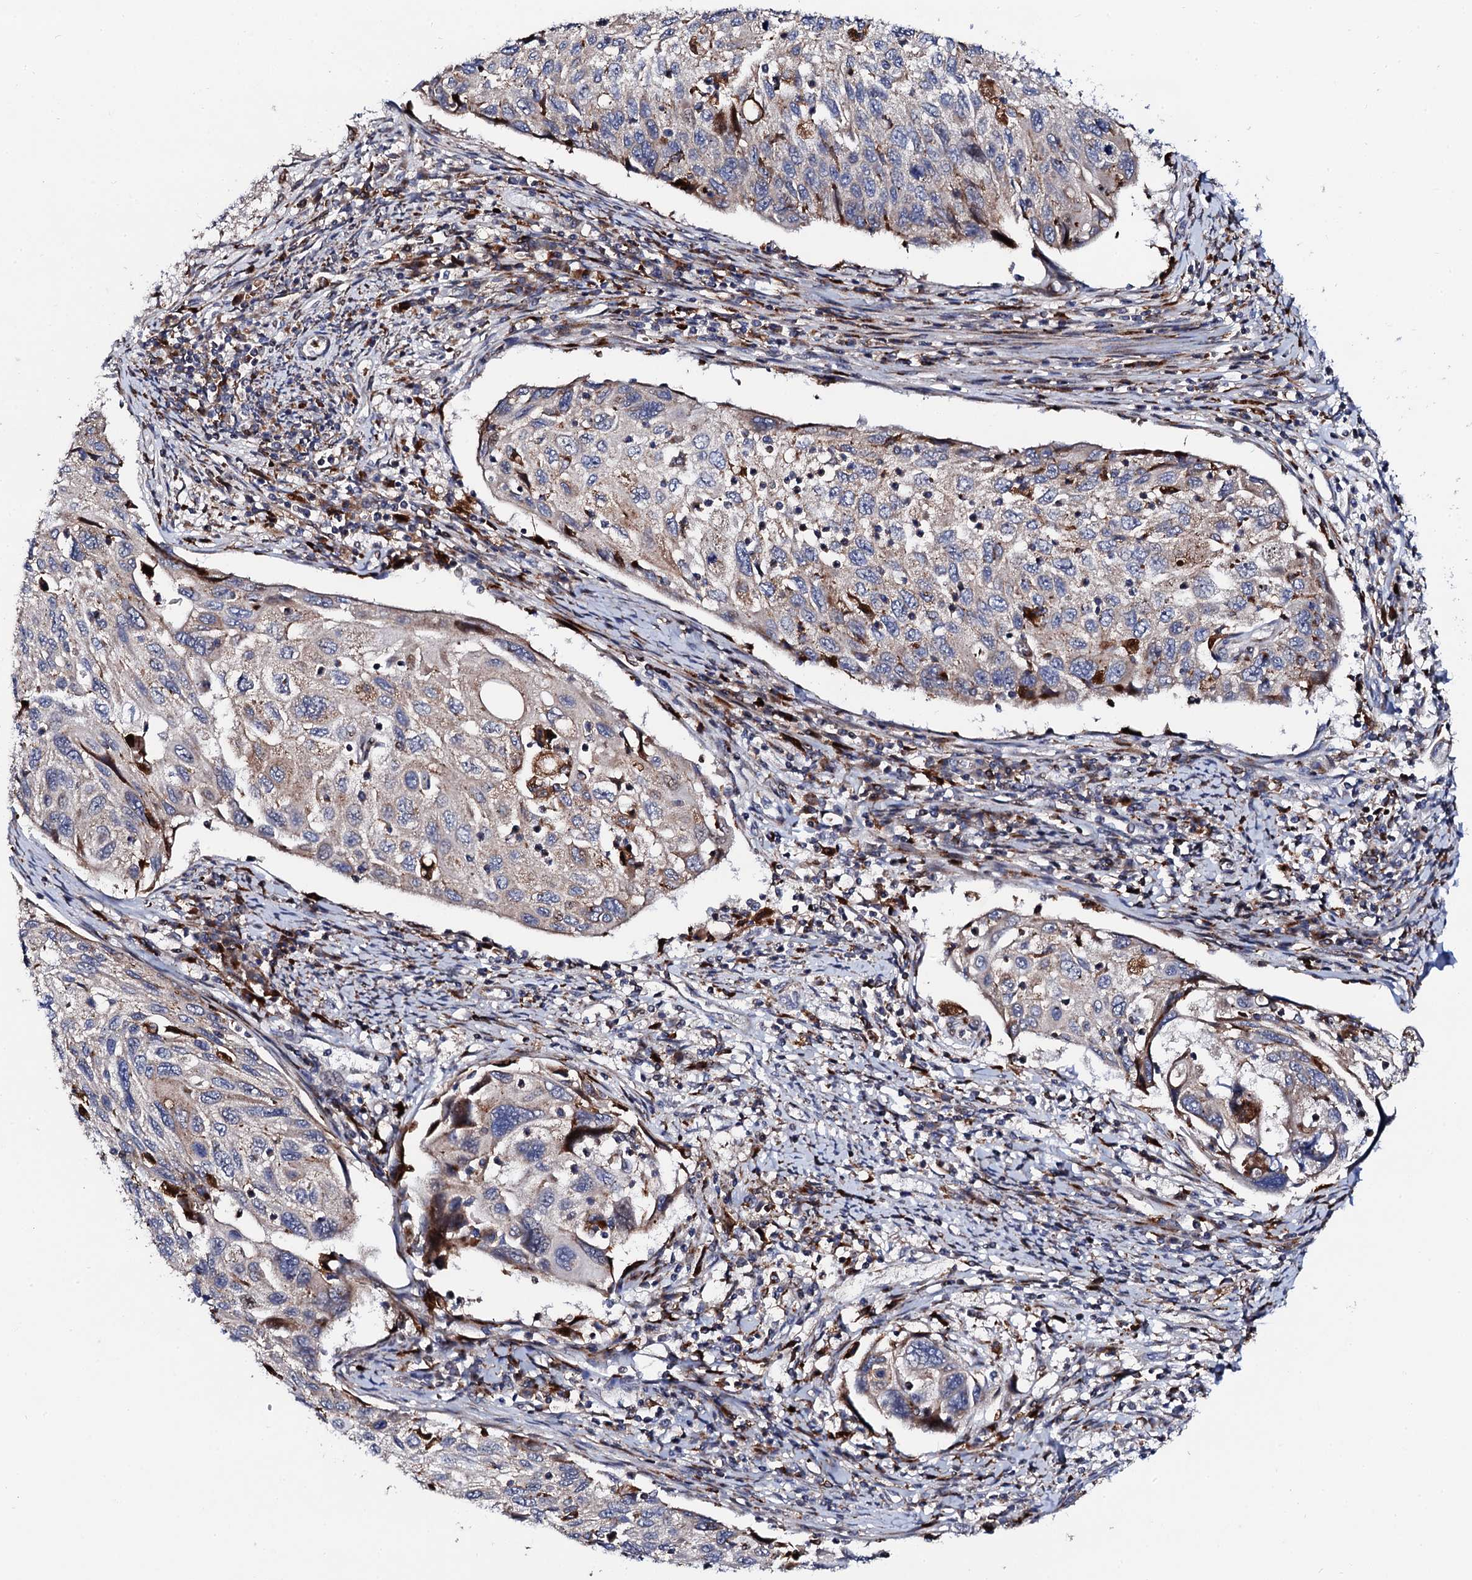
{"staining": {"intensity": "weak", "quantity": "<25%", "location": "cytoplasmic/membranous"}, "tissue": "cervical cancer", "cell_type": "Tumor cells", "image_type": "cancer", "snomed": [{"axis": "morphology", "description": "Squamous cell carcinoma, NOS"}, {"axis": "topography", "description": "Cervix"}], "caption": "Cervical squamous cell carcinoma was stained to show a protein in brown. There is no significant positivity in tumor cells.", "gene": "TCIRG1", "patient": {"sex": "female", "age": 70}}